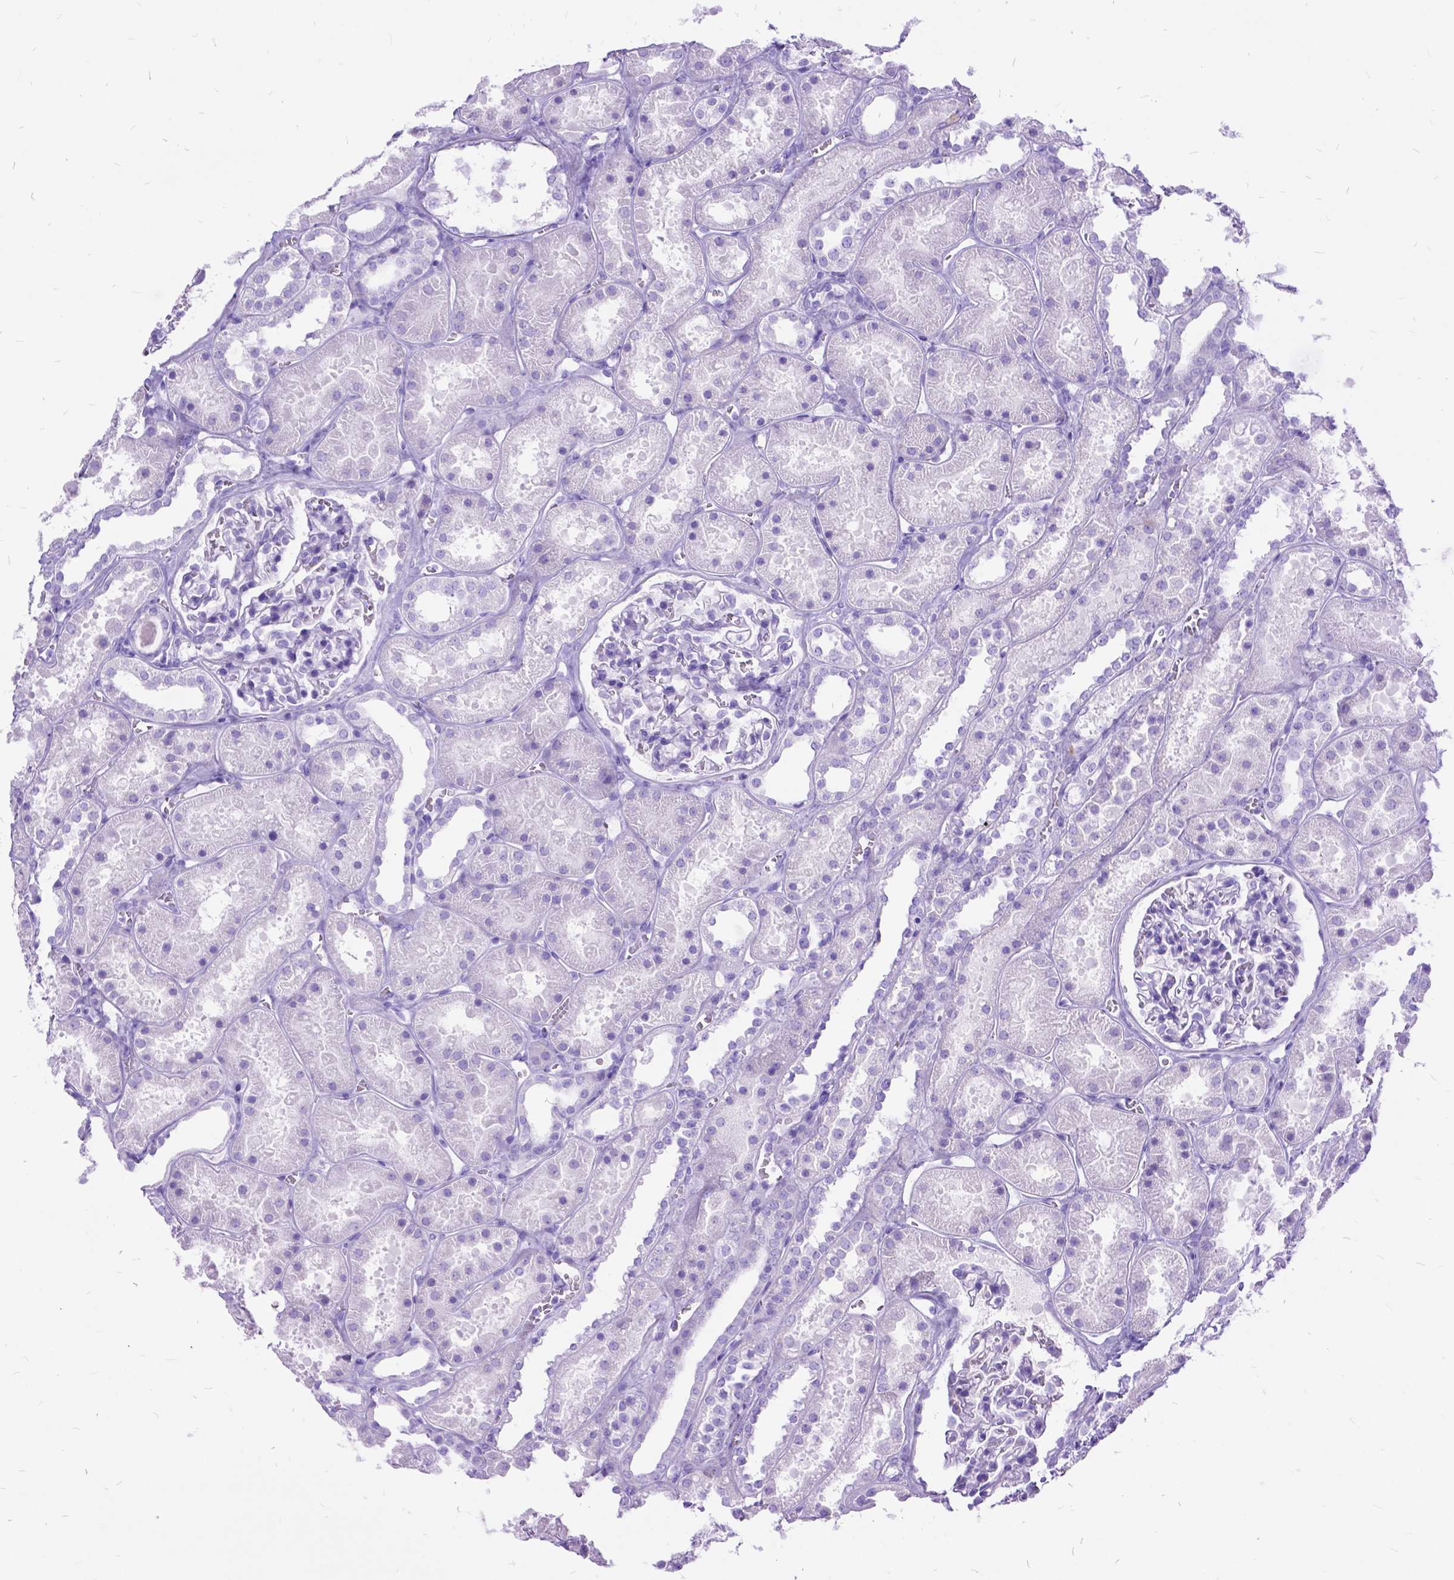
{"staining": {"intensity": "negative", "quantity": "none", "location": "none"}, "tissue": "kidney", "cell_type": "Cells in glomeruli", "image_type": "normal", "snomed": [{"axis": "morphology", "description": "Normal tissue, NOS"}, {"axis": "topography", "description": "Kidney"}], "caption": "Immunohistochemistry of unremarkable kidney demonstrates no expression in cells in glomeruli. The staining was performed using DAB to visualize the protein expression in brown, while the nuclei were stained in blue with hematoxylin (Magnification: 20x).", "gene": "DNAH2", "patient": {"sex": "female", "age": 41}}